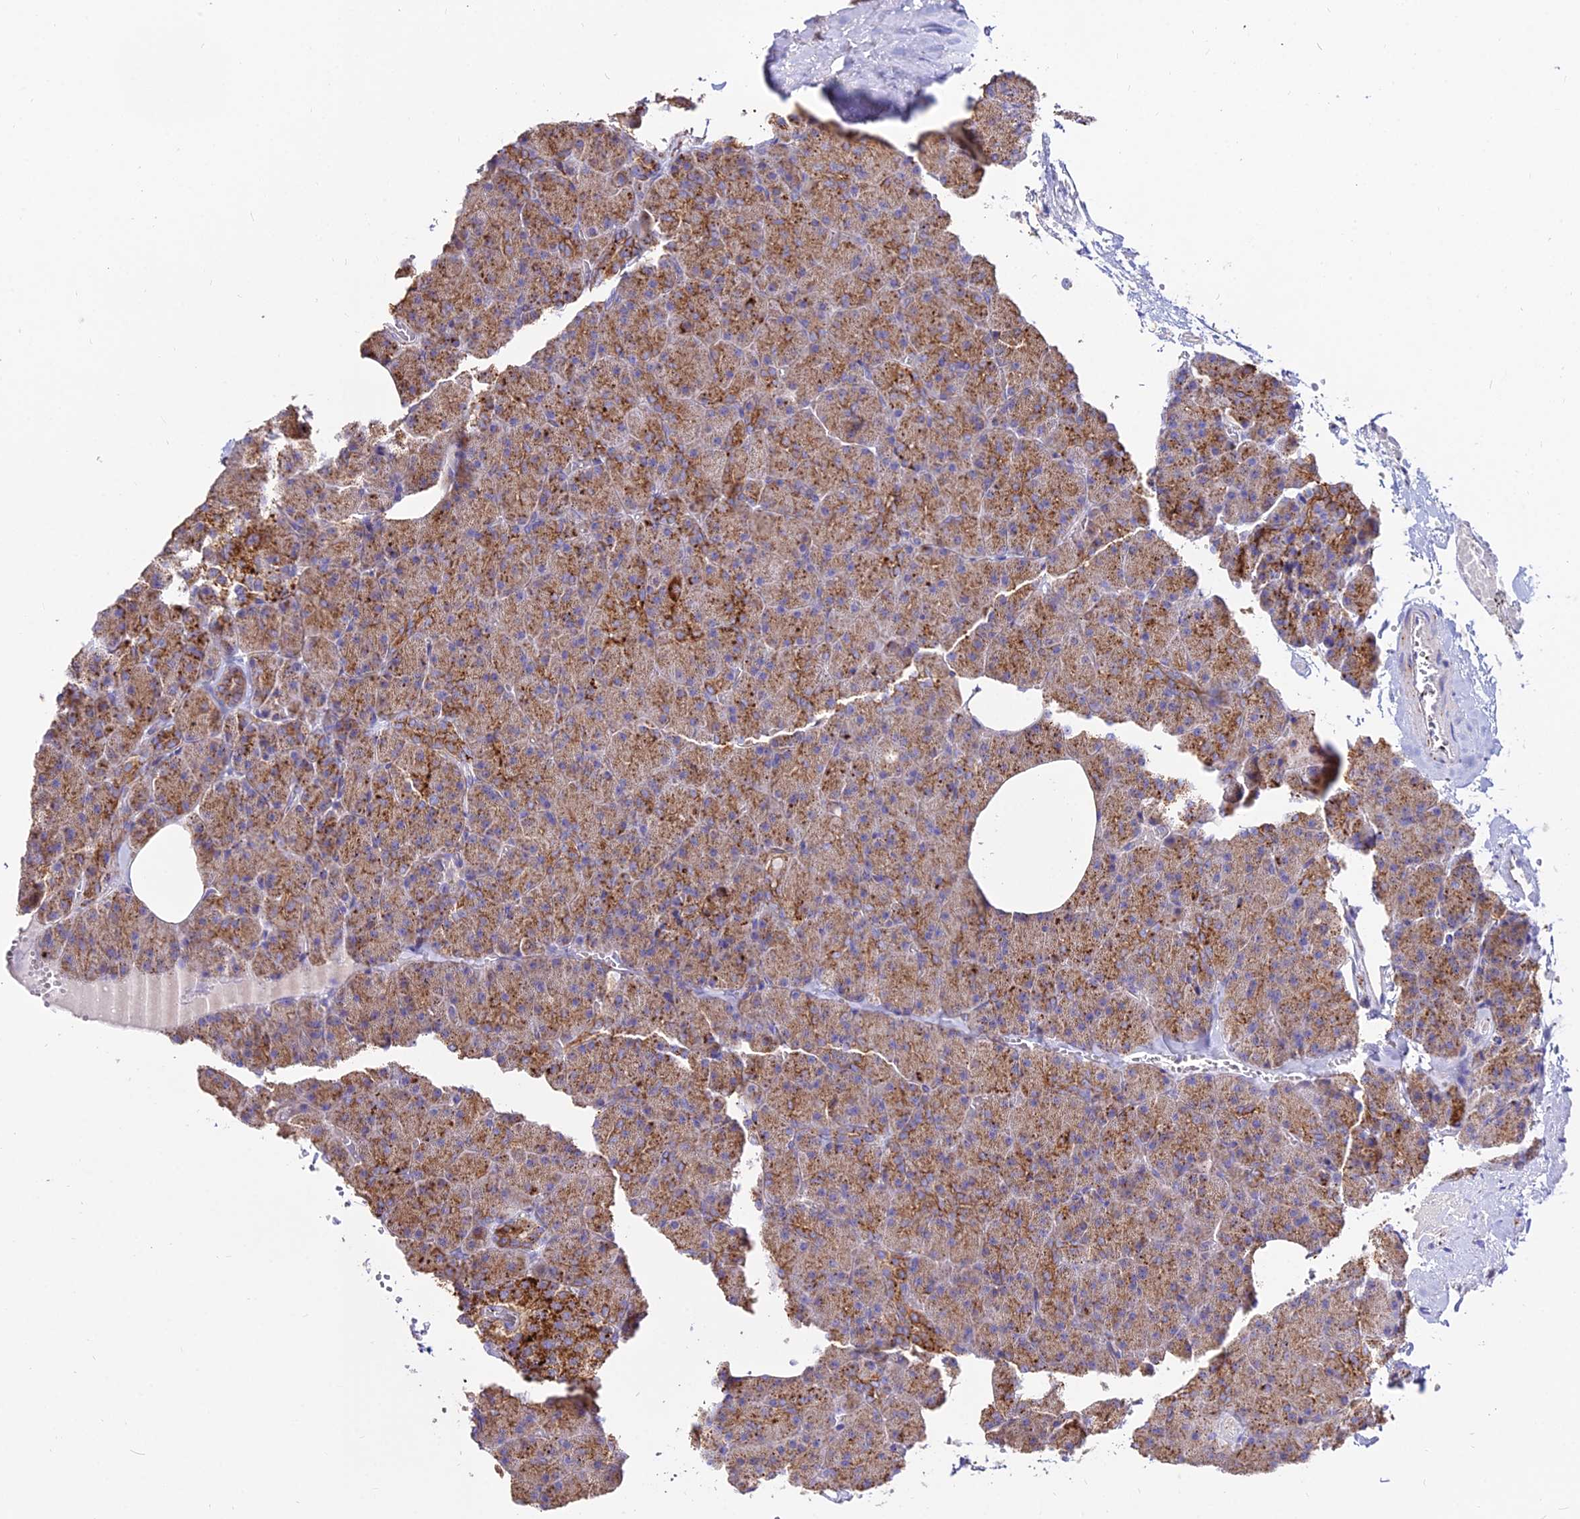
{"staining": {"intensity": "strong", "quantity": ">75%", "location": "cytoplasmic/membranous"}, "tissue": "pancreas", "cell_type": "Exocrine glandular cells", "image_type": "normal", "snomed": [{"axis": "morphology", "description": "Normal tissue, NOS"}, {"axis": "morphology", "description": "Carcinoid, malignant, NOS"}, {"axis": "topography", "description": "Pancreas"}], "caption": "IHC (DAB) staining of benign human pancreas shows strong cytoplasmic/membranous protein staining in about >75% of exocrine glandular cells. The staining is performed using DAB brown chromogen to label protein expression. The nuclei are counter-stained blue using hematoxylin.", "gene": "PNLIPRP3", "patient": {"sex": "female", "age": 35}}